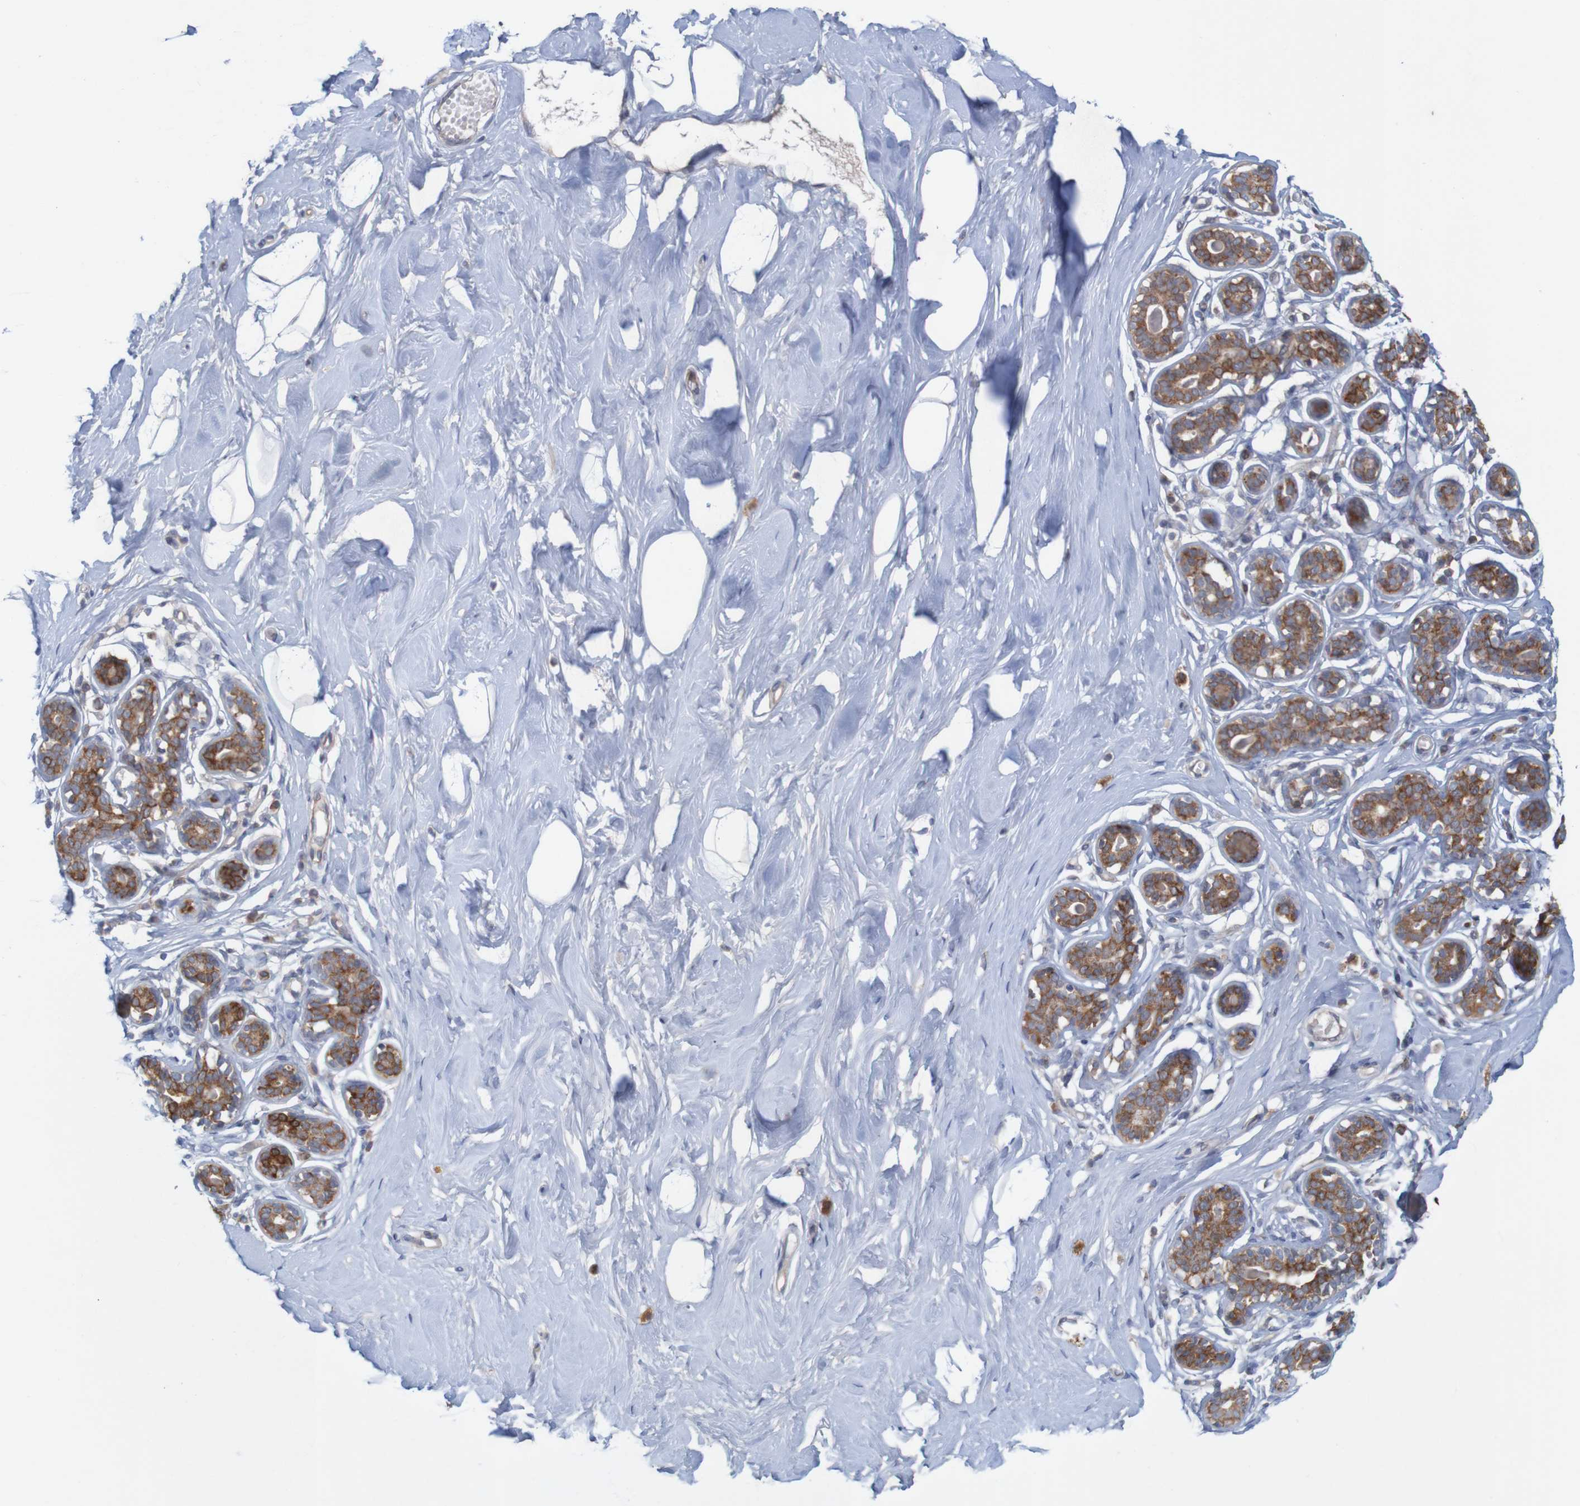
{"staining": {"intensity": "negative", "quantity": "none", "location": "none"}, "tissue": "breast", "cell_type": "Adipocytes", "image_type": "normal", "snomed": [{"axis": "morphology", "description": "Normal tissue, NOS"}, {"axis": "topography", "description": "Breast"}], "caption": "This is an immunohistochemistry image of benign breast. There is no expression in adipocytes.", "gene": "NAV2", "patient": {"sex": "female", "age": 23}}